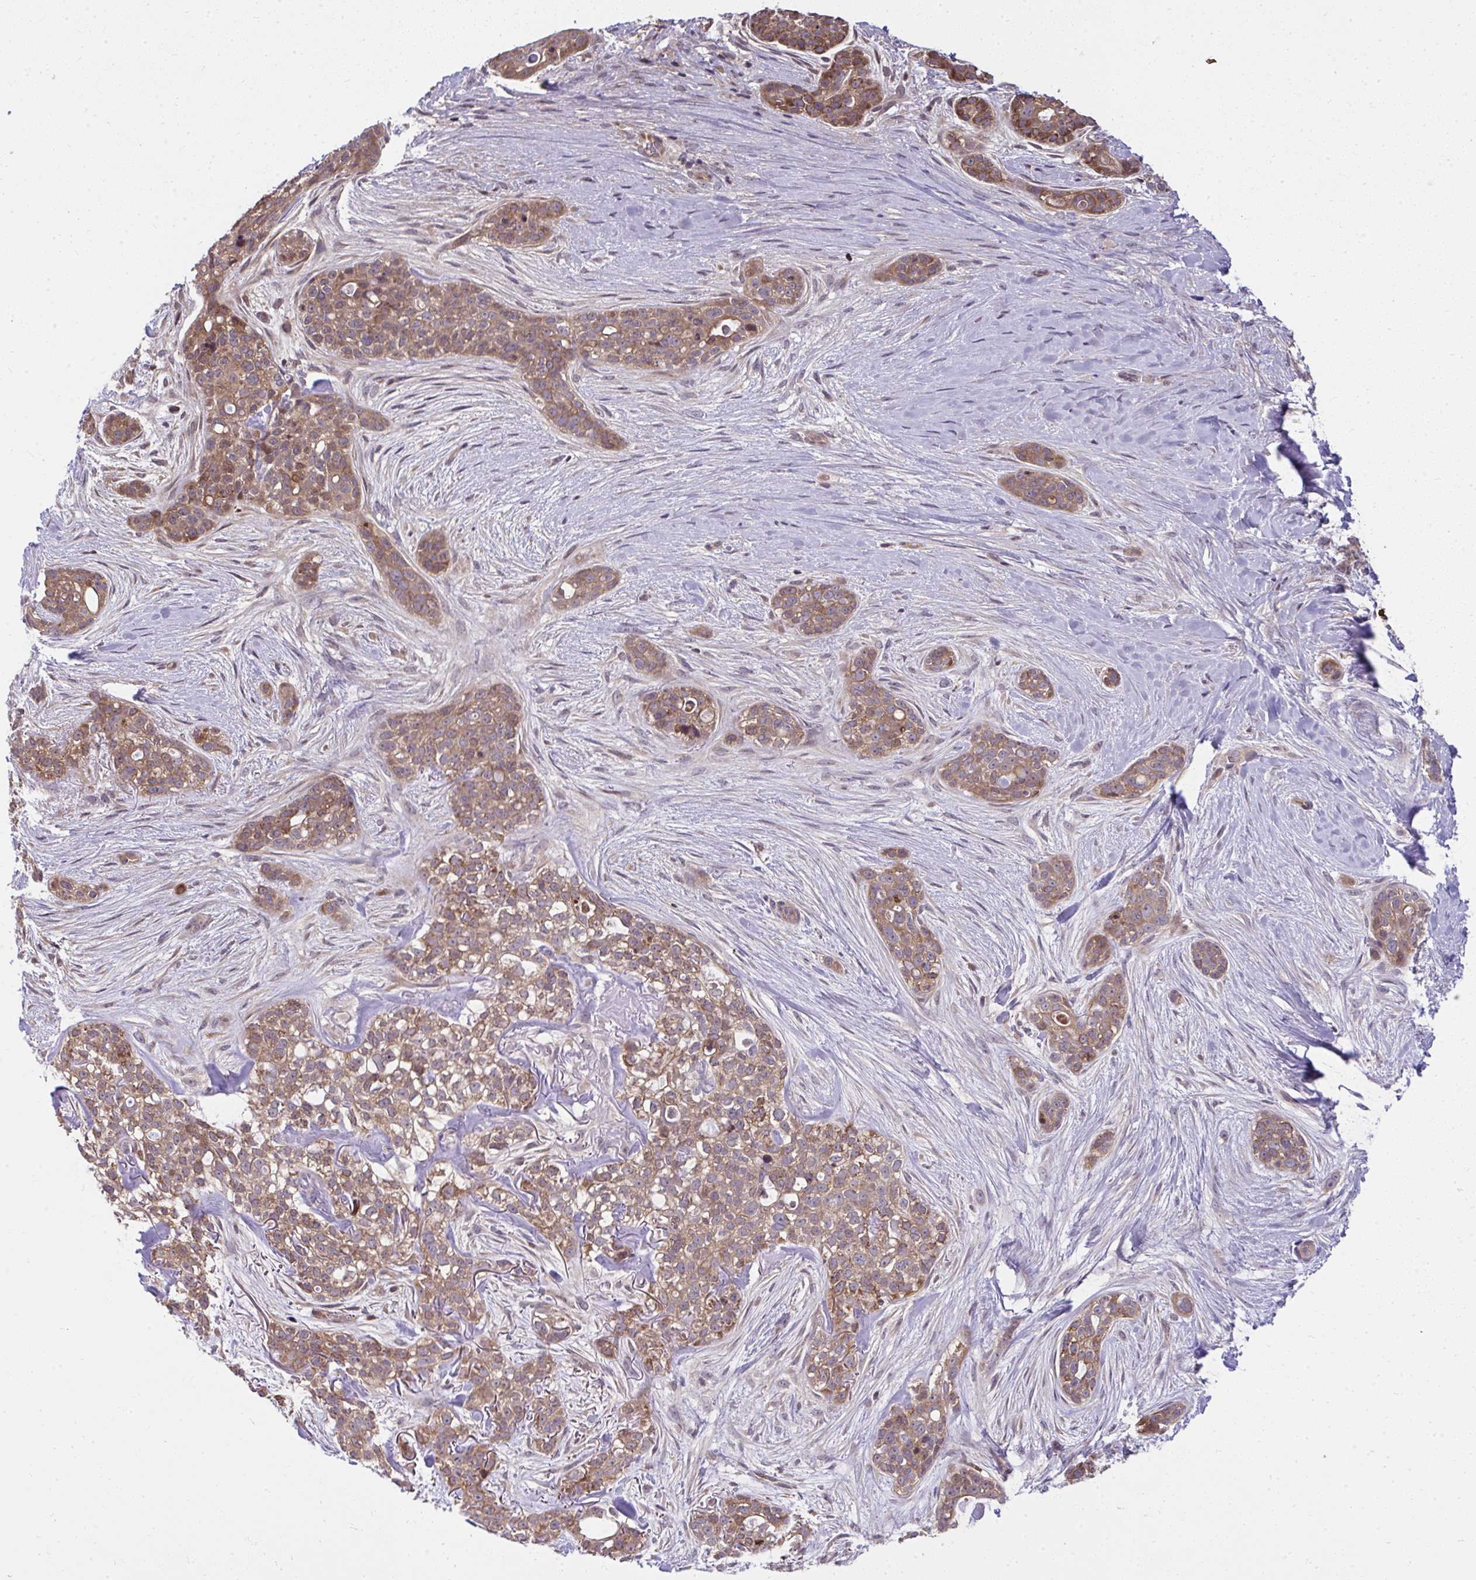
{"staining": {"intensity": "moderate", "quantity": ">75%", "location": "cytoplasmic/membranous,nuclear"}, "tissue": "skin cancer", "cell_type": "Tumor cells", "image_type": "cancer", "snomed": [{"axis": "morphology", "description": "Basal cell carcinoma"}, {"axis": "topography", "description": "Skin"}], "caption": "Immunohistochemical staining of basal cell carcinoma (skin) reveals moderate cytoplasmic/membranous and nuclear protein positivity in about >75% of tumor cells.", "gene": "RDH14", "patient": {"sex": "female", "age": 79}}